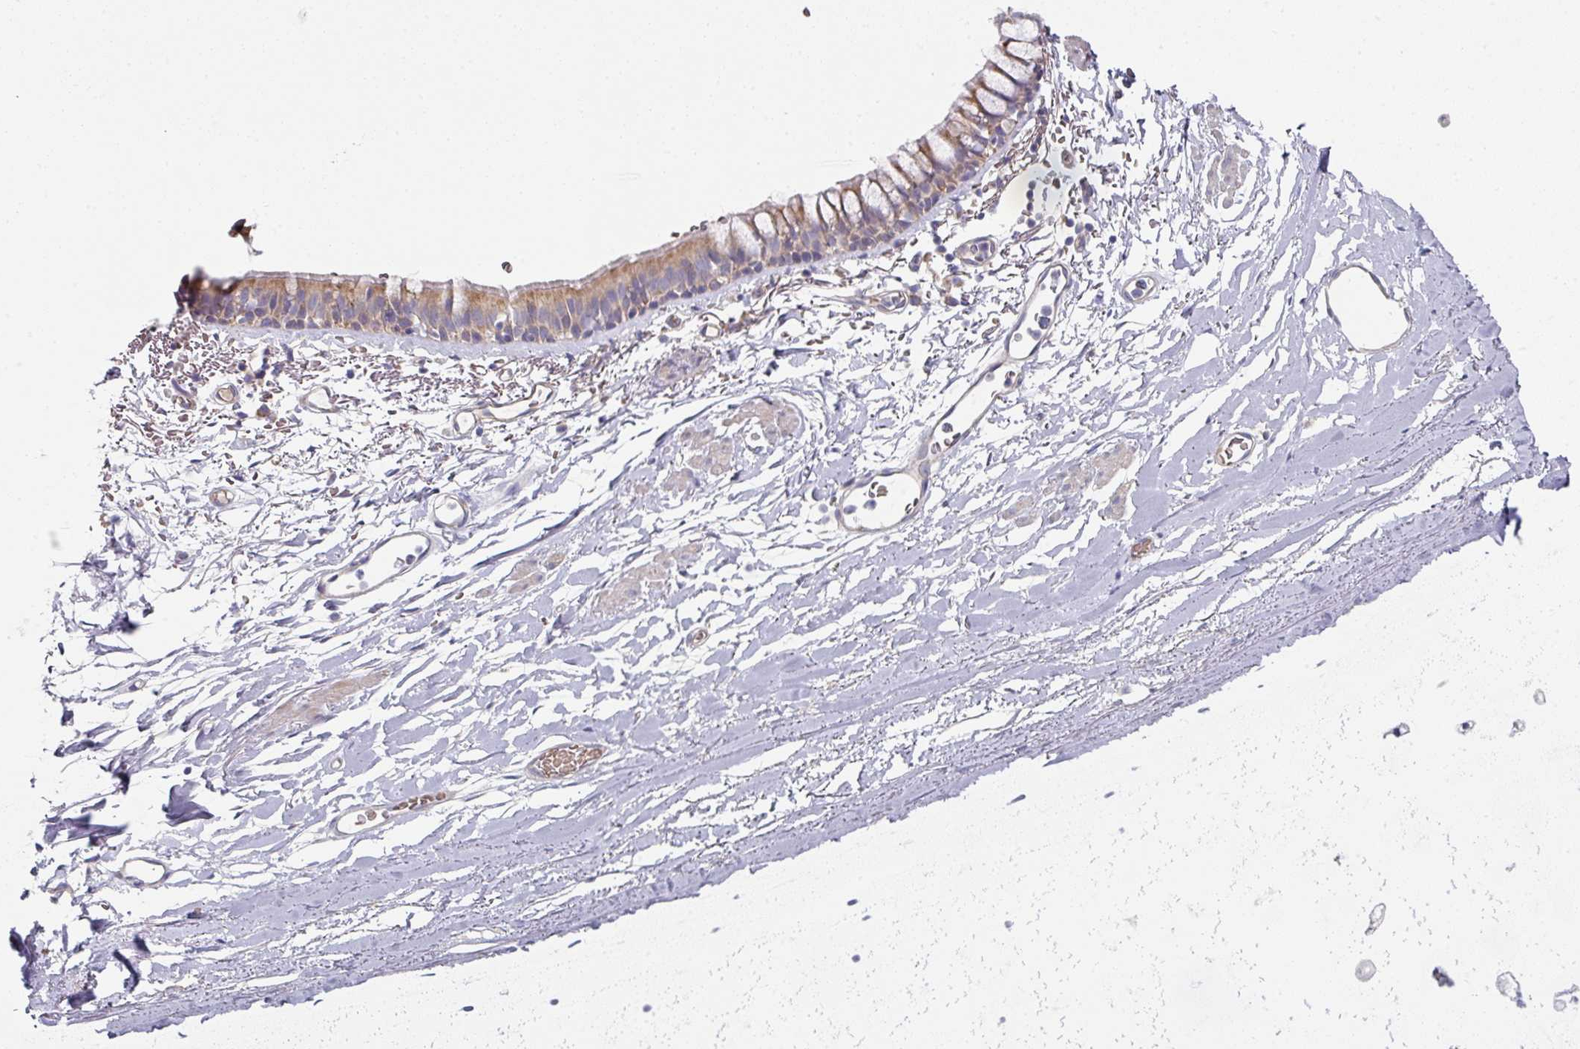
{"staining": {"intensity": "moderate", "quantity": "<25%", "location": "cytoplasmic/membranous"}, "tissue": "bronchus", "cell_type": "Respiratory epithelial cells", "image_type": "normal", "snomed": [{"axis": "morphology", "description": "Normal tissue, NOS"}, {"axis": "topography", "description": "Bronchus"}], "caption": "Immunohistochemical staining of benign bronchus demonstrates low levels of moderate cytoplasmic/membranous positivity in about <25% of respiratory epithelial cells. (IHC, brightfield microscopy, high magnification).", "gene": "PYROXD2", "patient": {"sex": "male", "age": 67}}